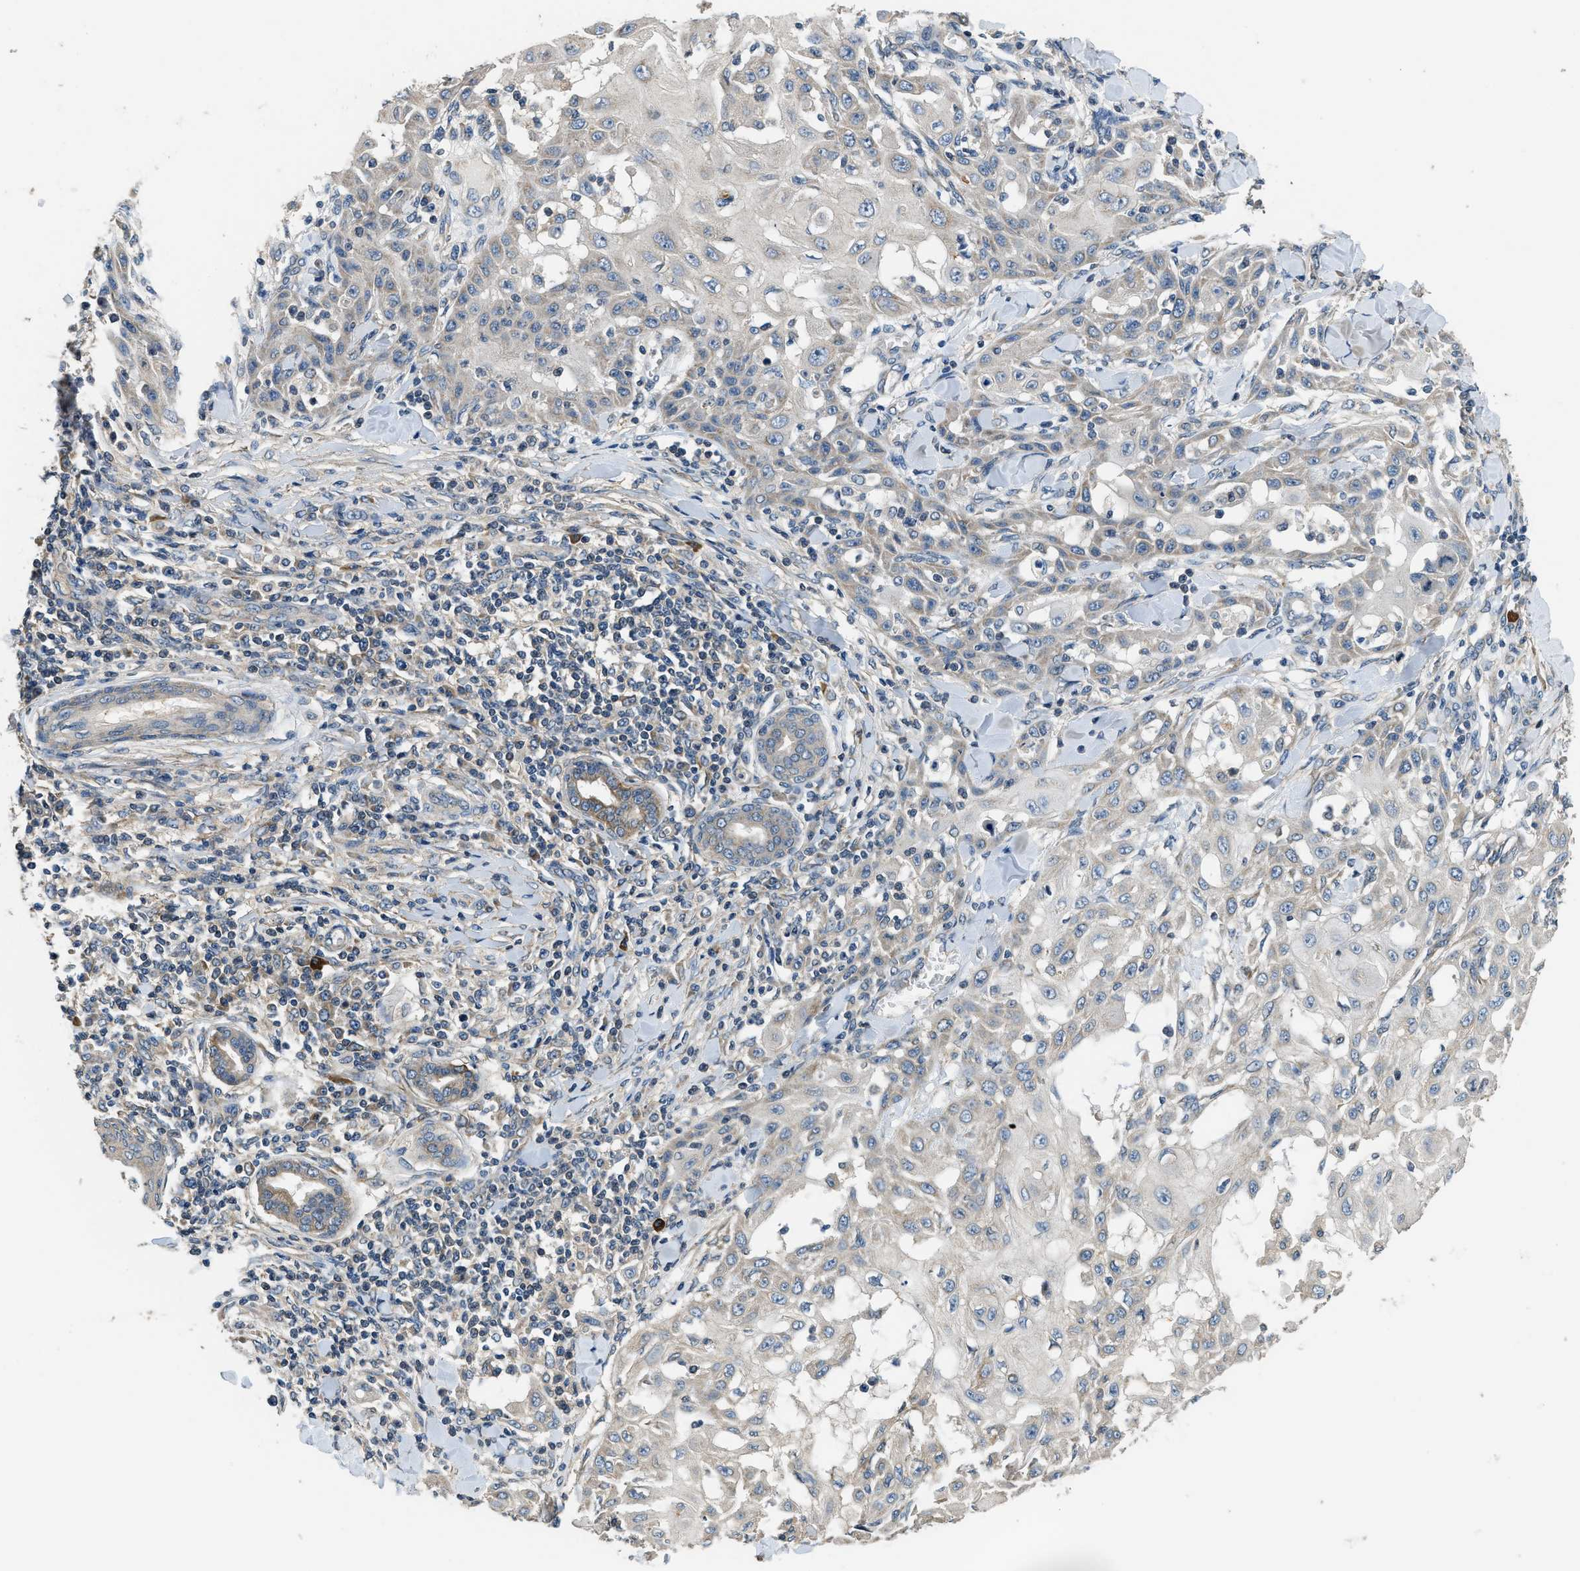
{"staining": {"intensity": "weak", "quantity": "25%-75%", "location": "cytoplasmic/membranous"}, "tissue": "skin cancer", "cell_type": "Tumor cells", "image_type": "cancer", "snomed": [{"axis": "morphology", "description": "Squamous cell carcinoma, NOS"}, {"axis": "topography", "description": "Skin"}], "caption": "Immunohistochemical staining of skin cancer (squamous cell carcinoma) reveals low levels of weak cytoplasmic/membranous staining in about 25%-75% of tumor cells. (Brightfield microscopy of DAB IHC at high magnification).", "gene": "SSH2", "patient": {"sex": "male", "age": 24}}